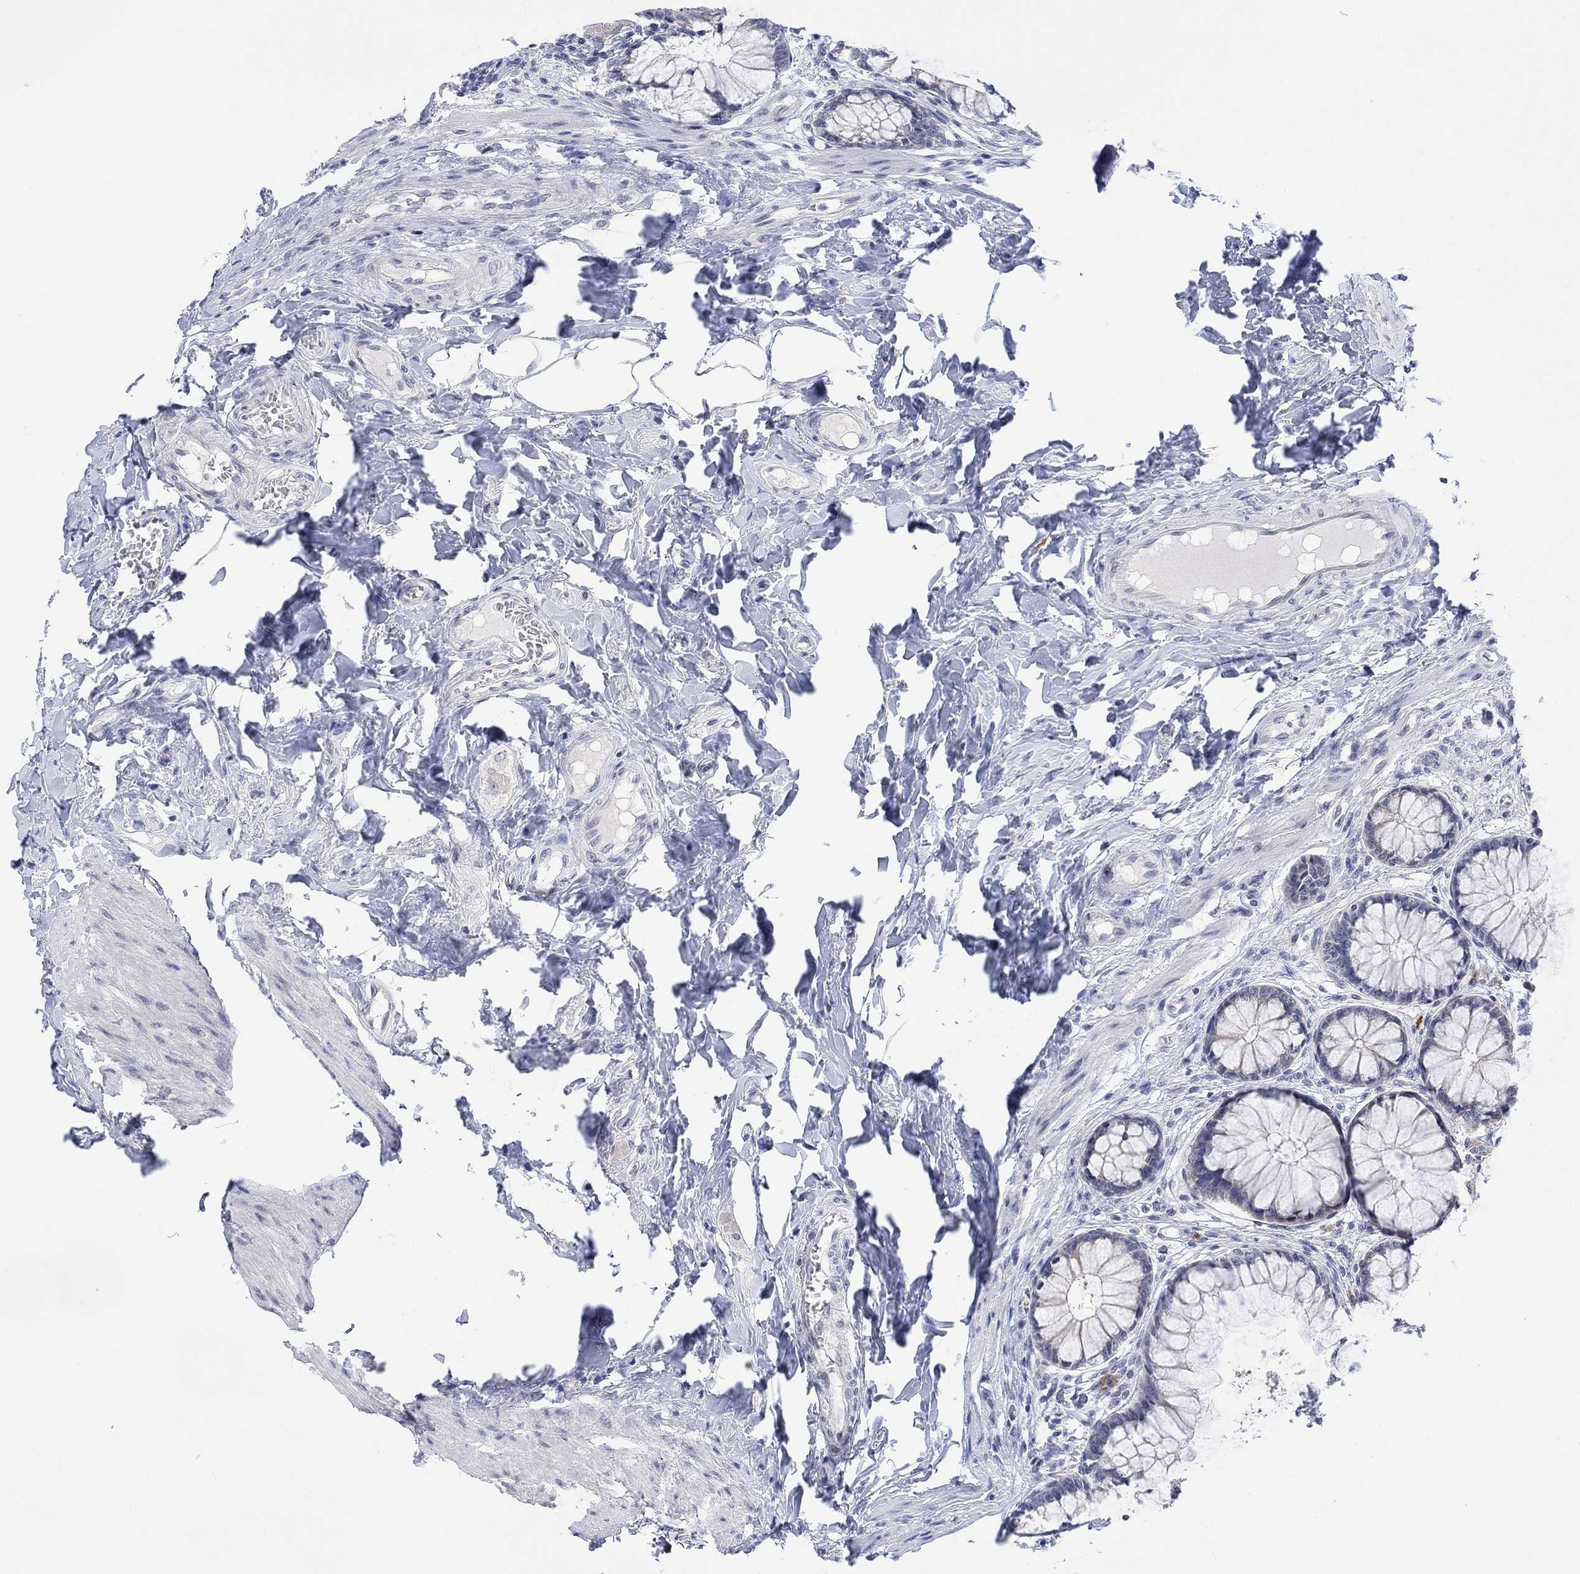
{"staining": {"intensity": "negative", "quantity": "none", "location": "none"}, "tissue": "colon", "cell_type": "Endothelial cells", "image_type": "normal", "snomed": [{"axis": "morphology", "description": "Normal tissue, NOS"}, {"axis": "topography", "description": "Colon"}], "caption": "Immunohistochemical staining of normal colon demonstrates no significant staining in endothelial cells. (DAB (3,3'-diaminobenzidine) immunohistochemistry (IHC) visualized using brightfield microscopy, high magnification).", "gene": "DCX", "patient": {"sex": "female", "age": 65}}